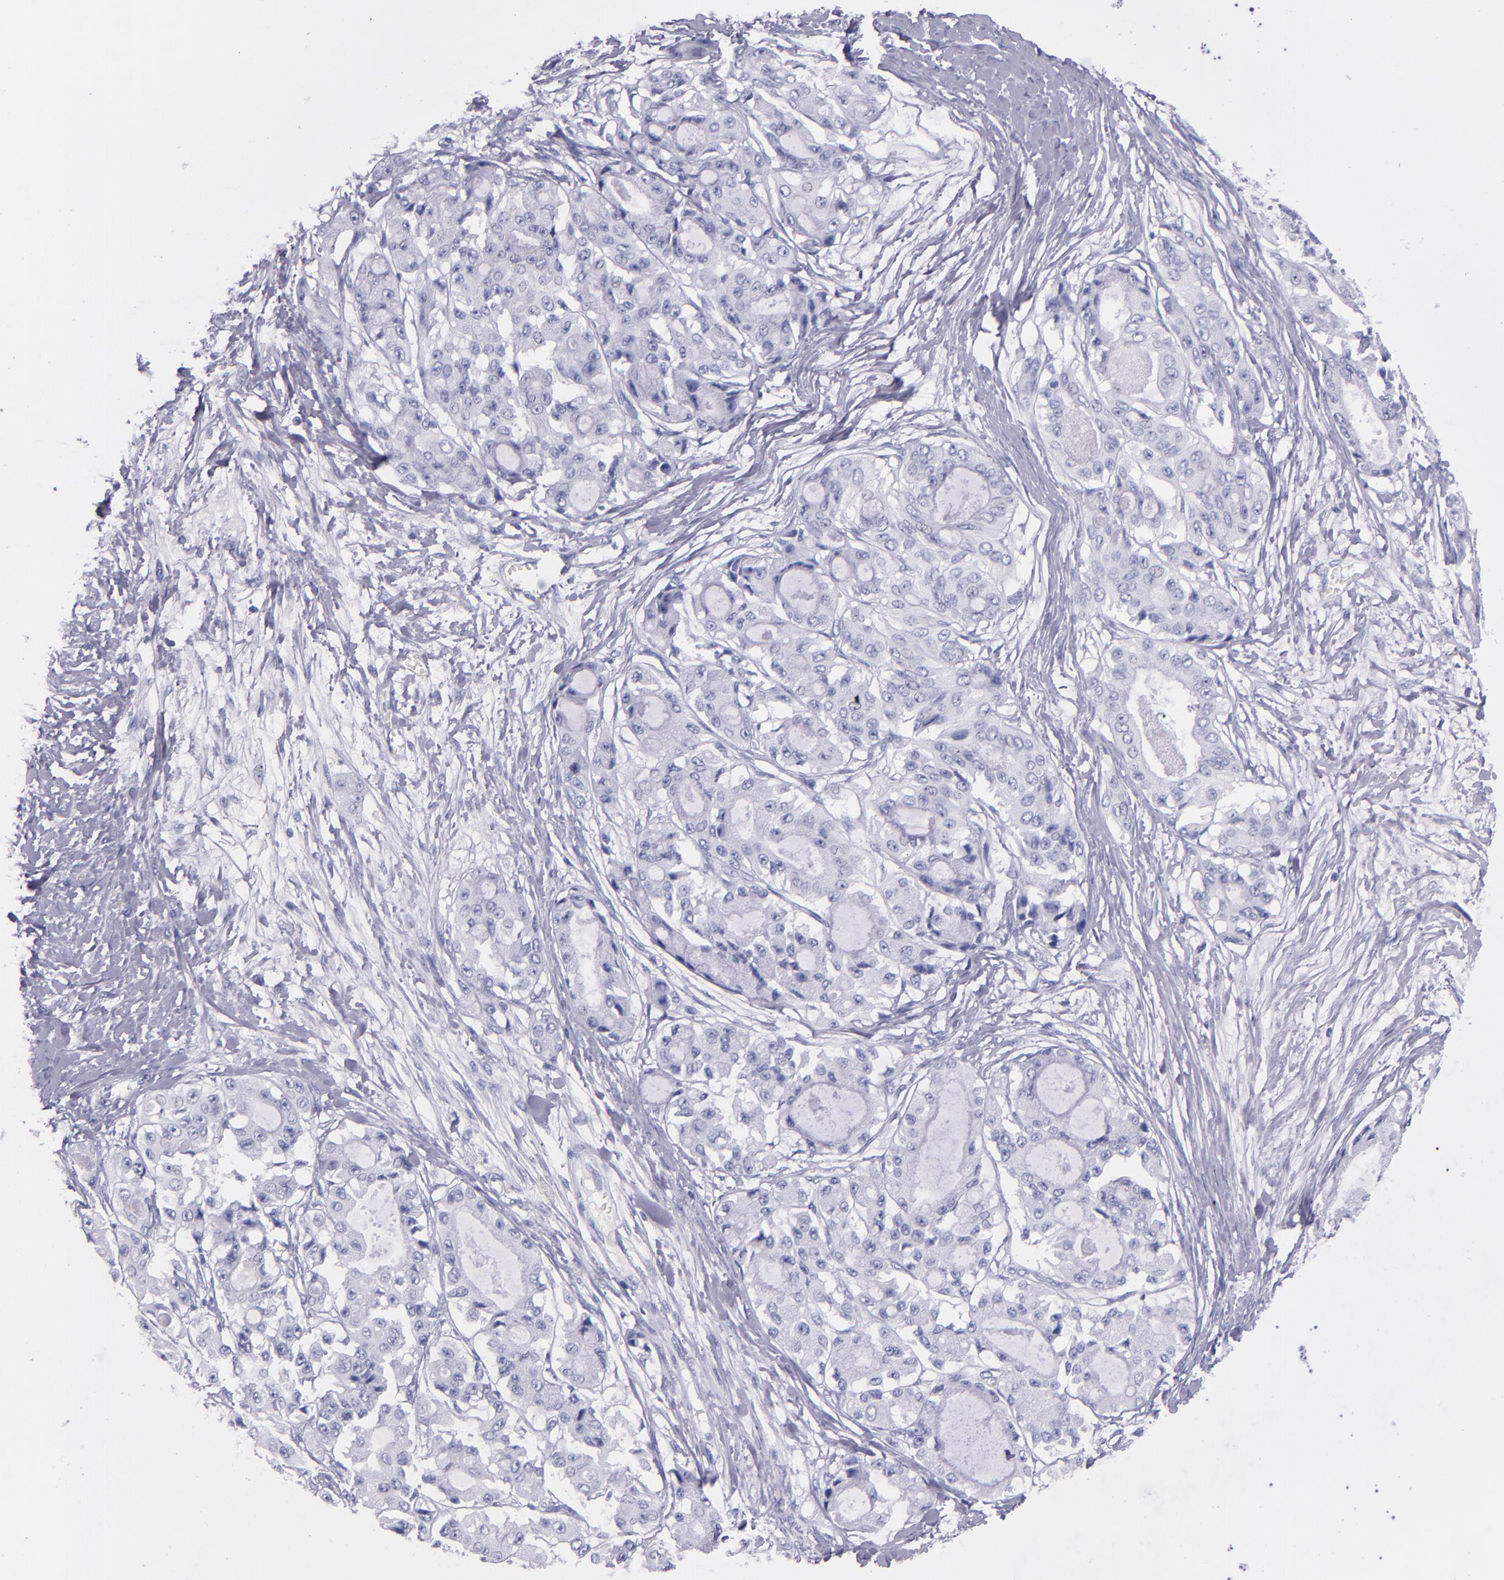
{"staining": {"intensity": "negative", "quantity": "none", "location": "none"}, "tissue": "ovarian cancer", "cell_type": "Tumor cells", "image_type": "cancer", "snomed": [{"axis": "morphology", "description": "Carcinoma, endometroid"}, {"axis": "topography", "description": "Ovary"}], "caption": "High magnification brightfield microscopy of ovarian endometroid carcinoma stained with DAB (brown) and counterstained with hematoxylin (blue): tumor cells show no significant positivity. Brightfield microscopy of immunohistochemistry stained with DAB (3,3'-diaminobenzidine) (brown) and hematoxylin (blue), captured at high magnification.", "gene": "SFTPB", "patient": {"sex": "female", "age": 61}}